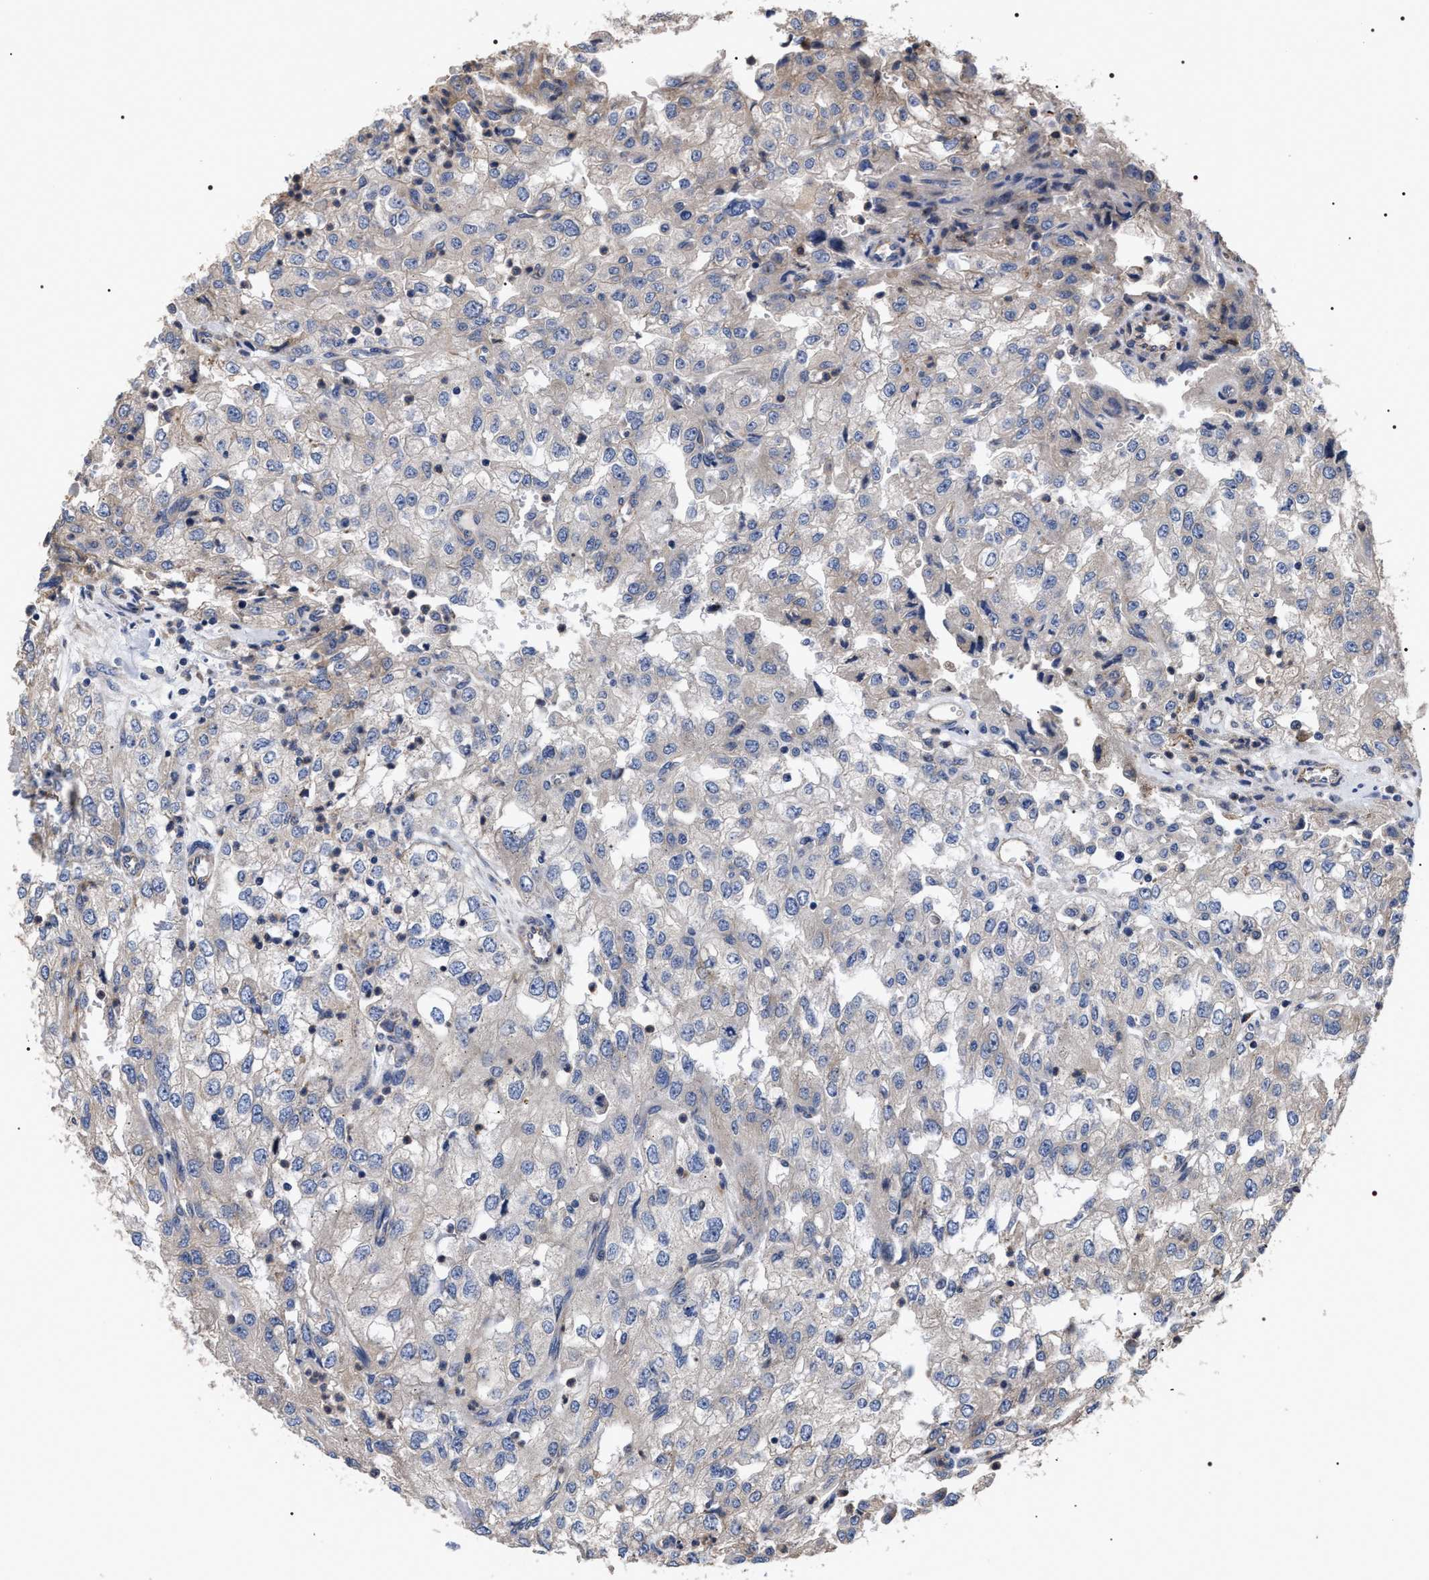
{"staining": {"intensity": "weak", "quantity": "<25%", "location": "cytoplasmic/membranous"}, "tissue": "renal cancer", "cell_type": "Tumor cells", "image_type": "cancer", "snomed": [{"axis": "morphology", "description": "Adenocarcinoma, NOS"}, {"axis": "topography", "description": "Kidney"}], "caption": "Immunohistochemistry photomicrograph of neoplastic tissue: renal cancer (adenocarcinoma) stained with DAB (3,3'-diaminobenzidine) reveals no significant protein staining in tumor cells.", "gene": "TSPAN33", "patient": {"sex": "female", "age": 54}}